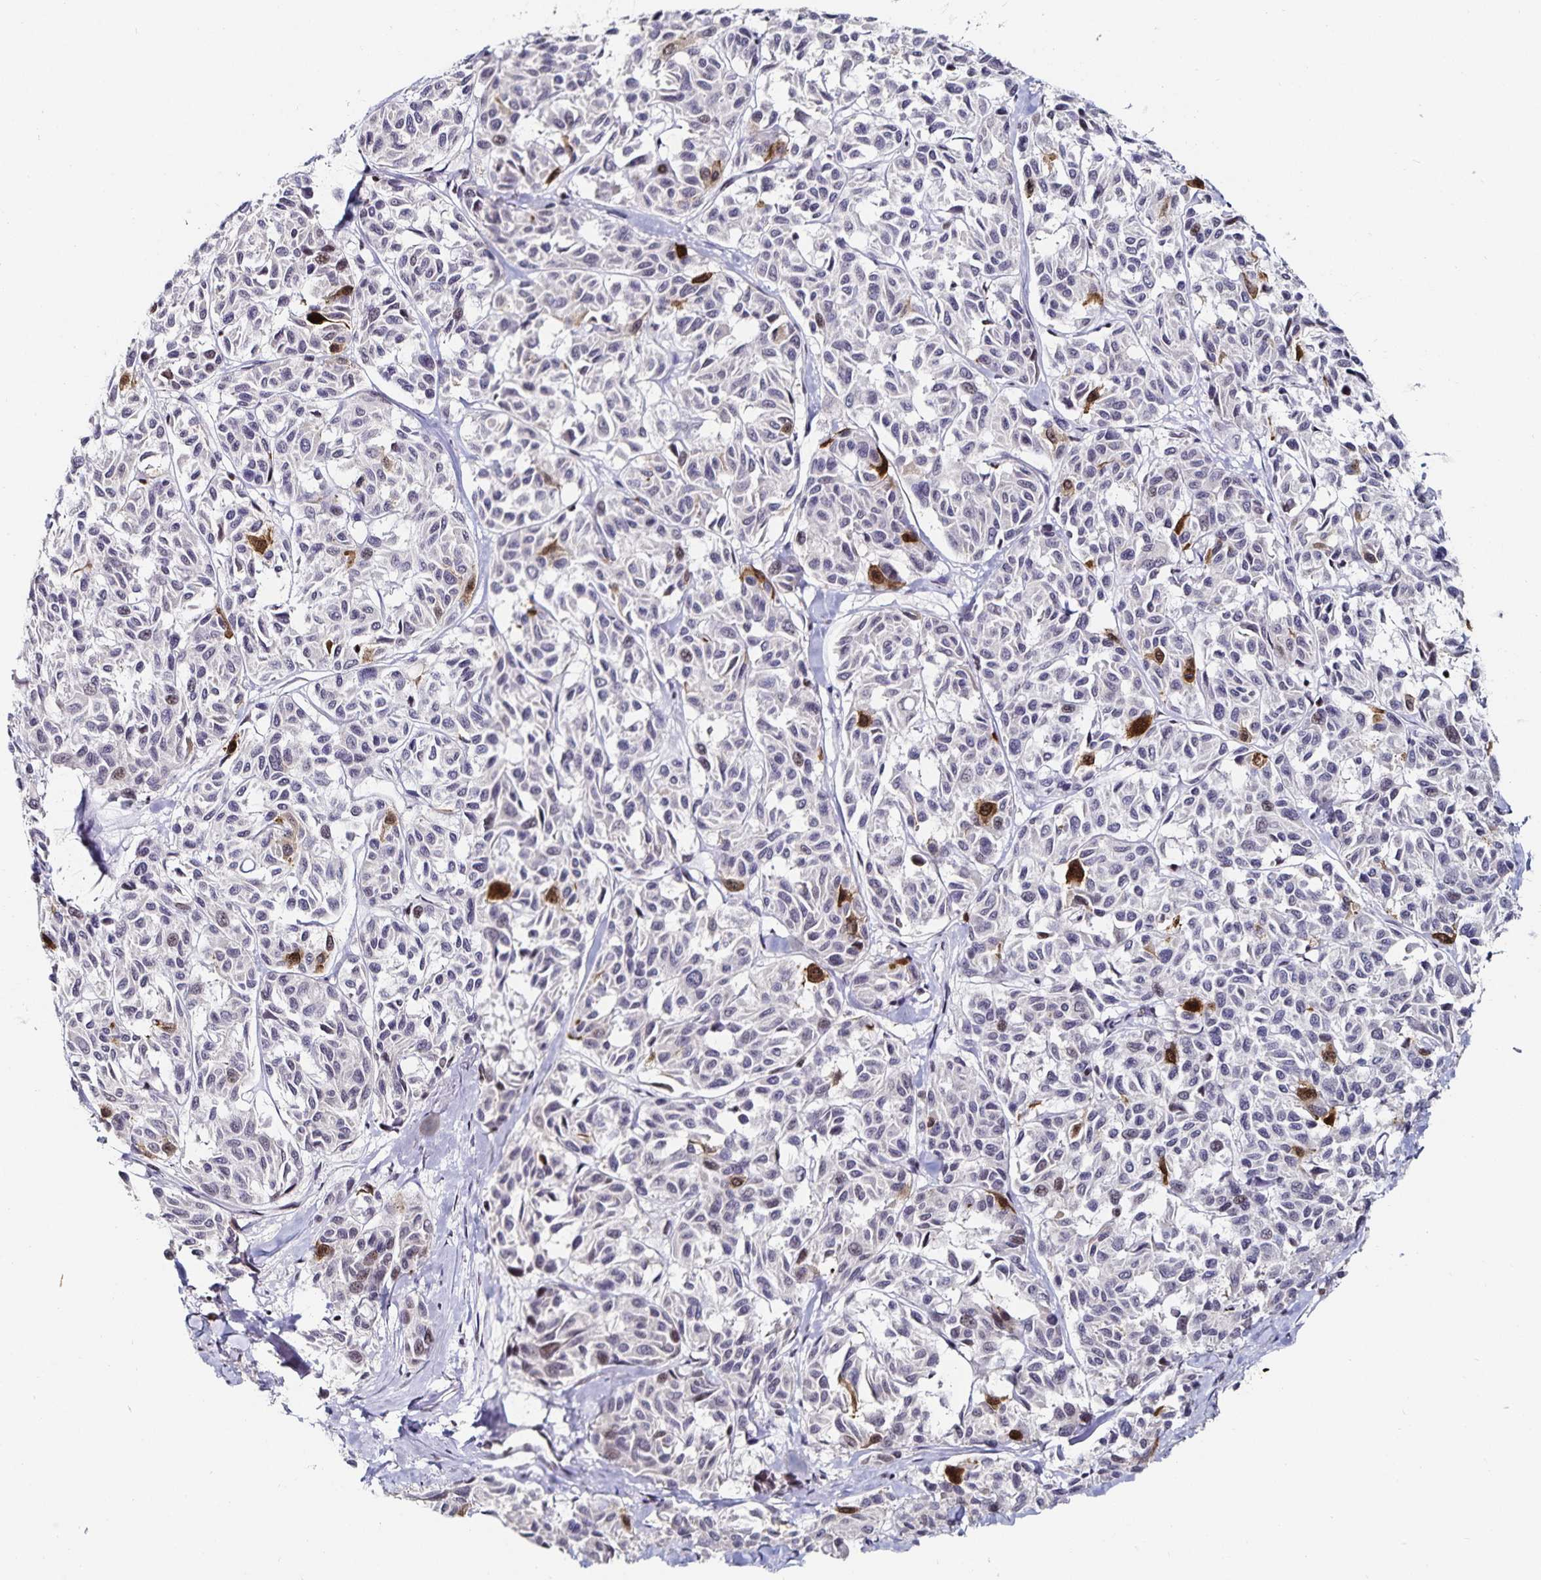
{"staining": {"intensity": "strong", "quantity": "<25%", "location": "nuclear"}, "tissue": "melanoma", "cell_type": "Tumor cells", "image_type": "cancer", "snomed": [{"axis": "morphology", "description": "Malignant melanoma, NOS"}, {"axis": "topography", "description": "Skin"}], "caption": "An immunohistochemistry histopathology image of neoplastic tissue is shown. Protein staining in brown shows strong nuclear positivity in malignant melanoma within tumor cells.", "gene": "ANLN", "patient": {"sex": "female", "age": 66}}